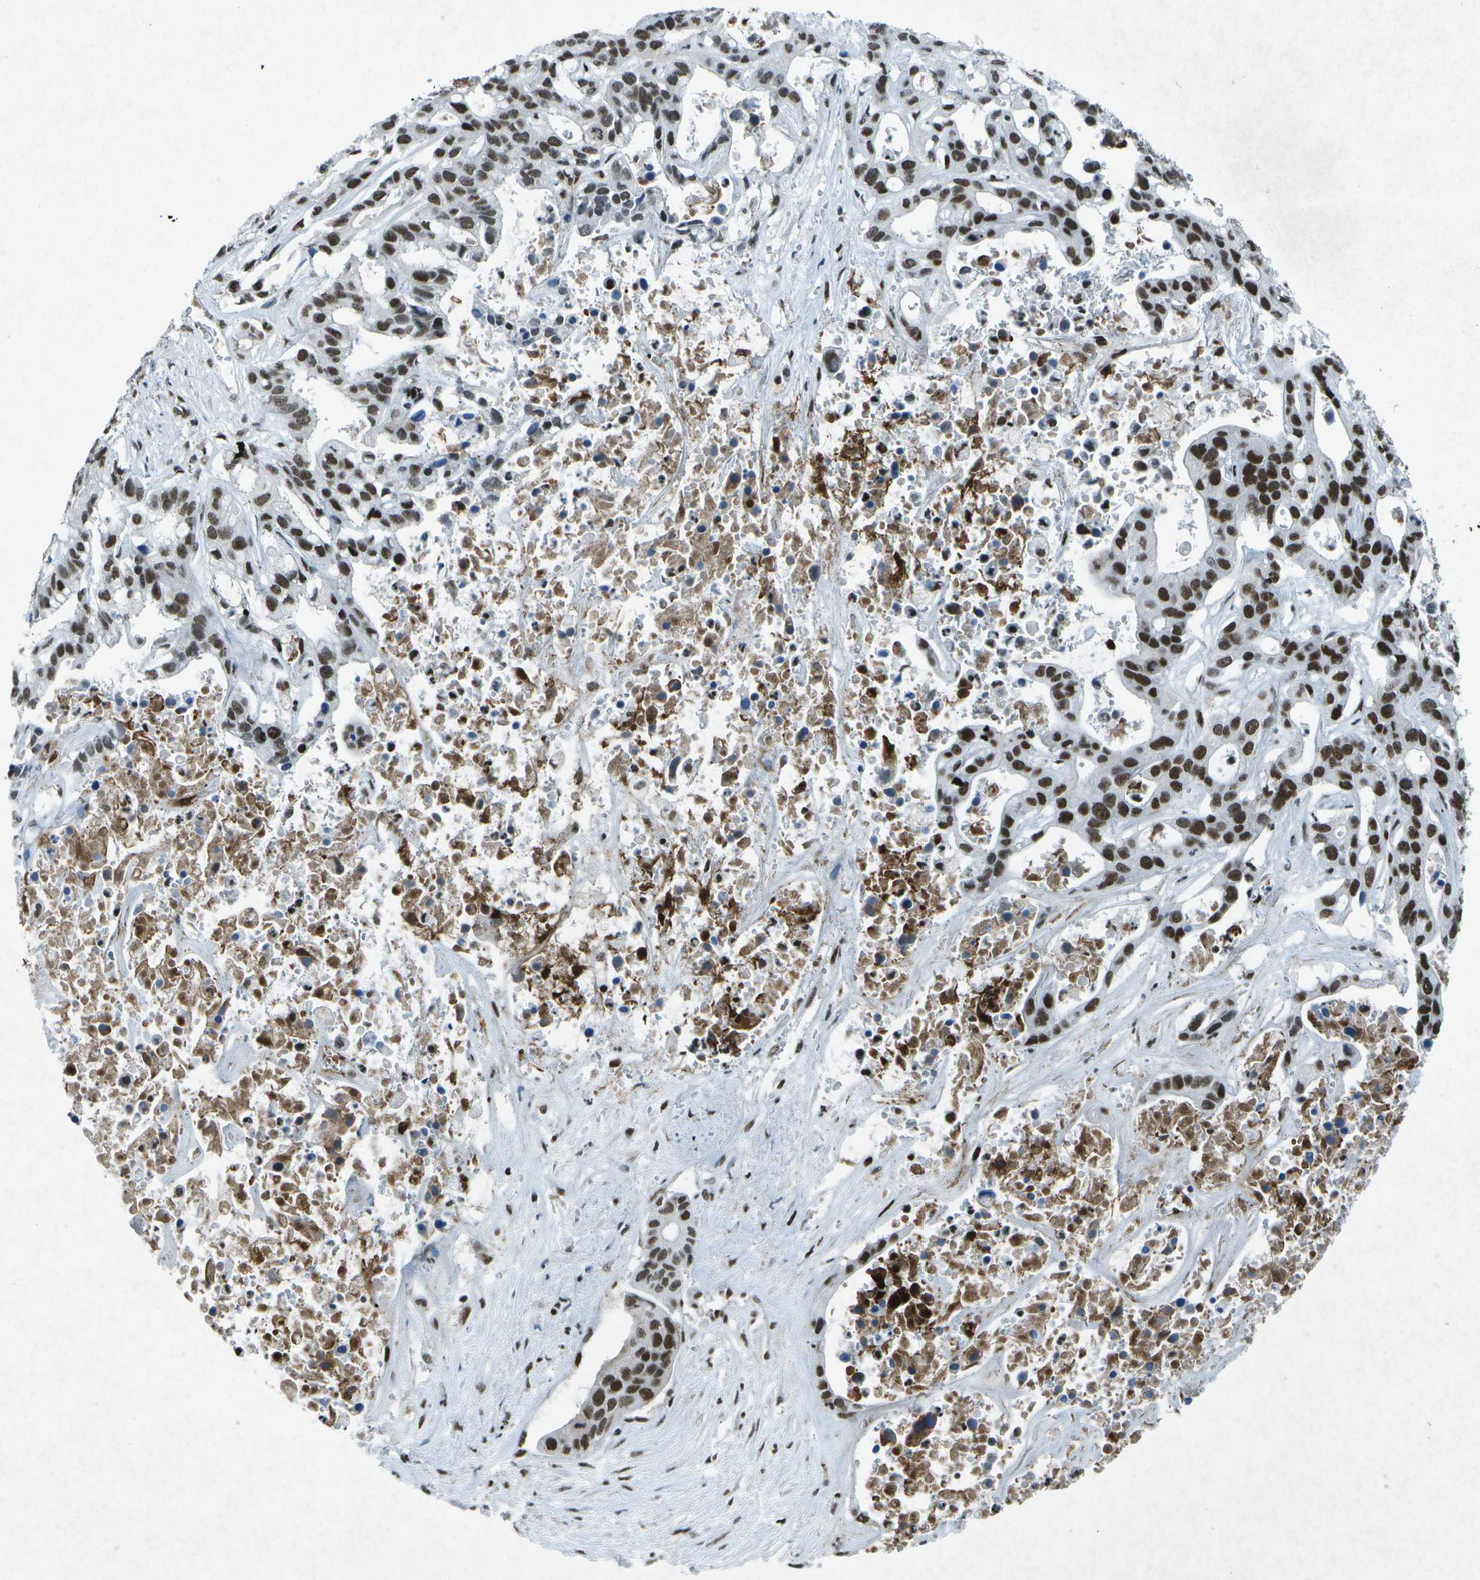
{"staining": {"intensity": "strong", "quantity": ">75%", "location": "nuclear"}, "tissue": "liver cancer", "cell_type": "Tumor cells", "image_type": "cancer", "snomed": [{"axis": "morphology", "description": "Cholangiocarcinoma"}, {"axis": "topography", "description": "Liver"}], "caption": "Strong nuclear expression is seen in approximately >75% of tumor cells in cholangiocarcinoma (liver).", "gene": "MTA2", "patient": {"sex": "female", "age": 65}}